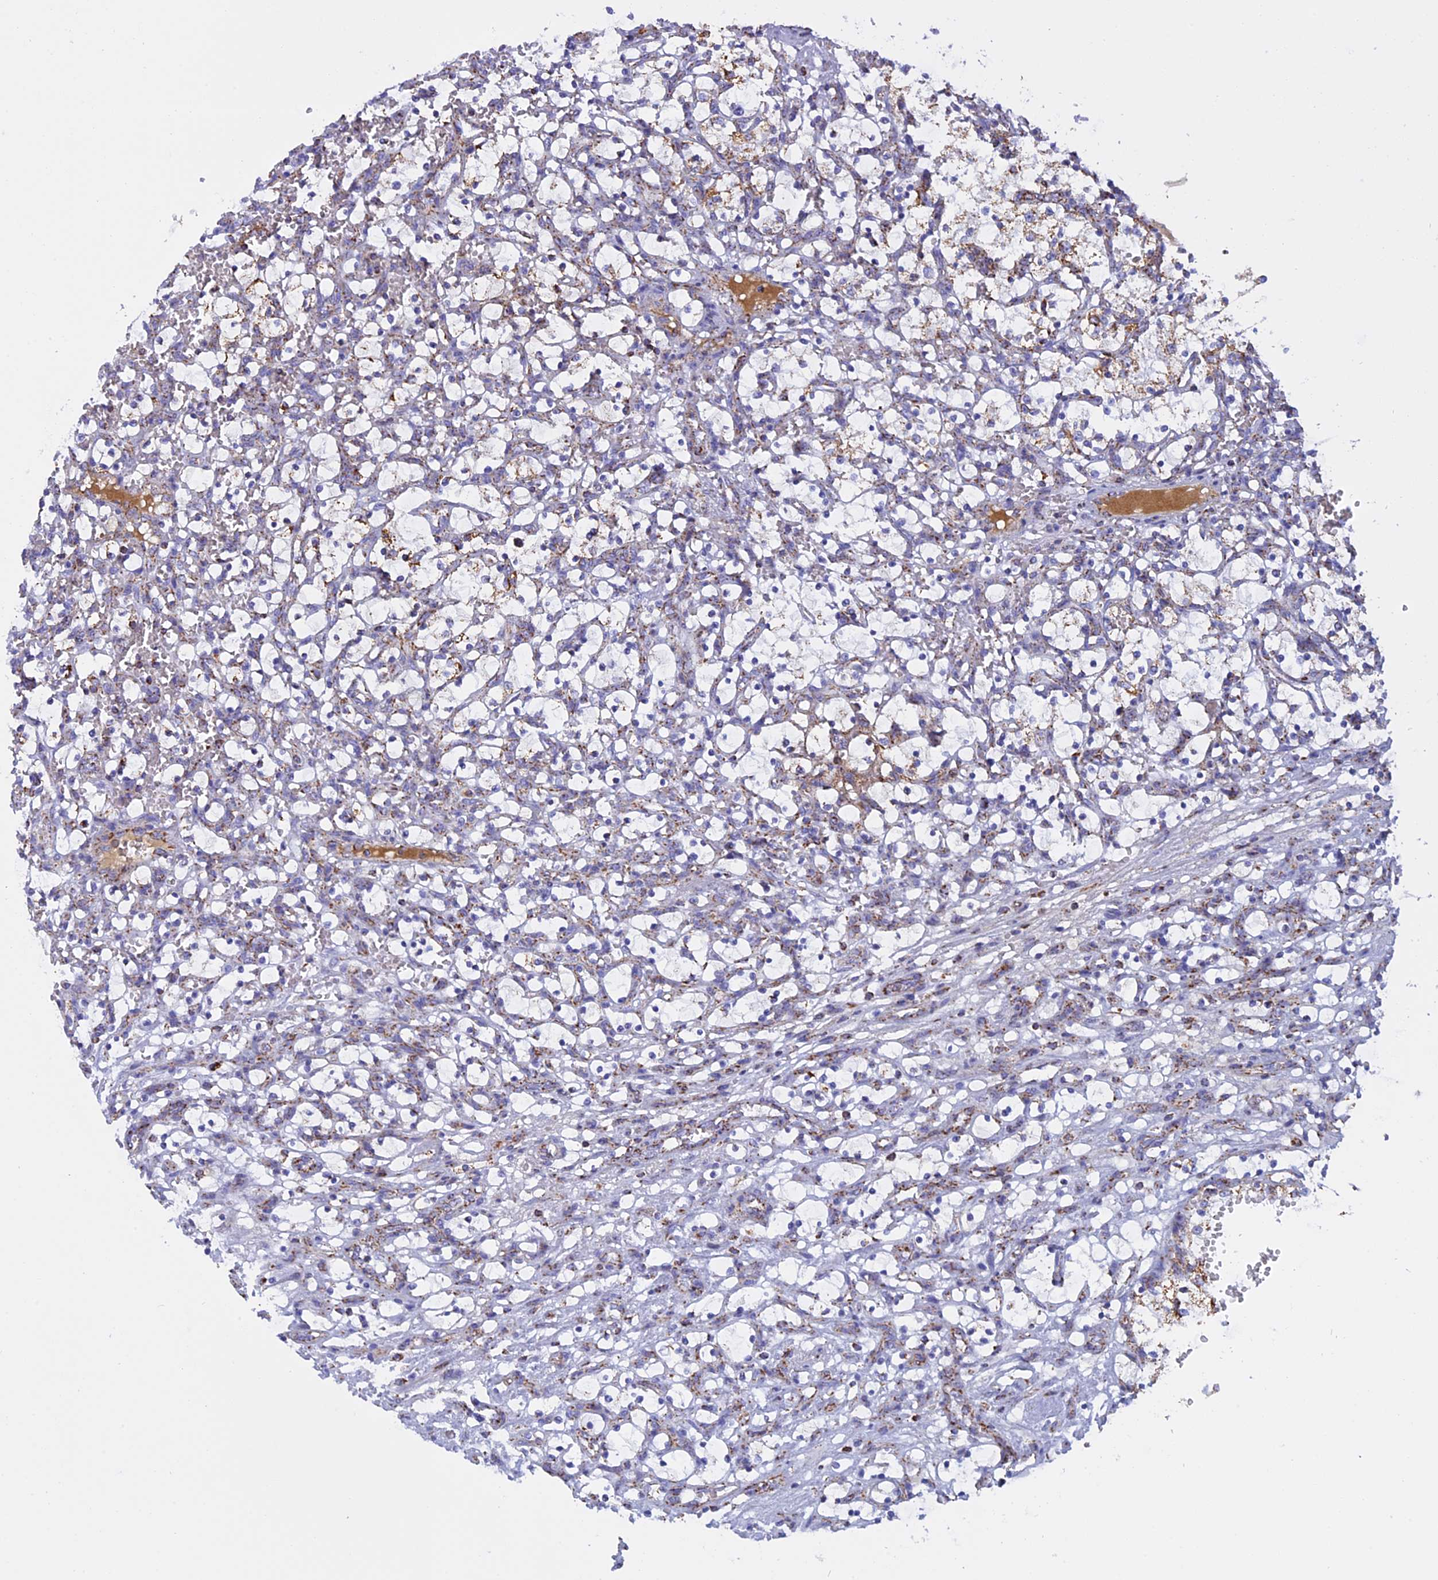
{"staining": {"intensity": "weak", "quantity": "25%-75%", "location": "cytoplasmic/membranous"}, "tissue": "renal cancer", "cell_type": "Tumor cells", "image_type": "cancer", "snomed": [{"axis": "morphology", "description": "Adenocarcinoma, NOS"}, {"axis": "topography", "description": "Kidney"}], "caption": "This image displays immunohistochemistry (IHC) staining of human renal cancer (adenocarcinoma), with low weak cytoplasmic/membranous positivity in approximately 25%-75% of tumor cells.", "gene": "KCNG1", "patient": {"sex": "female", "age": 69}}